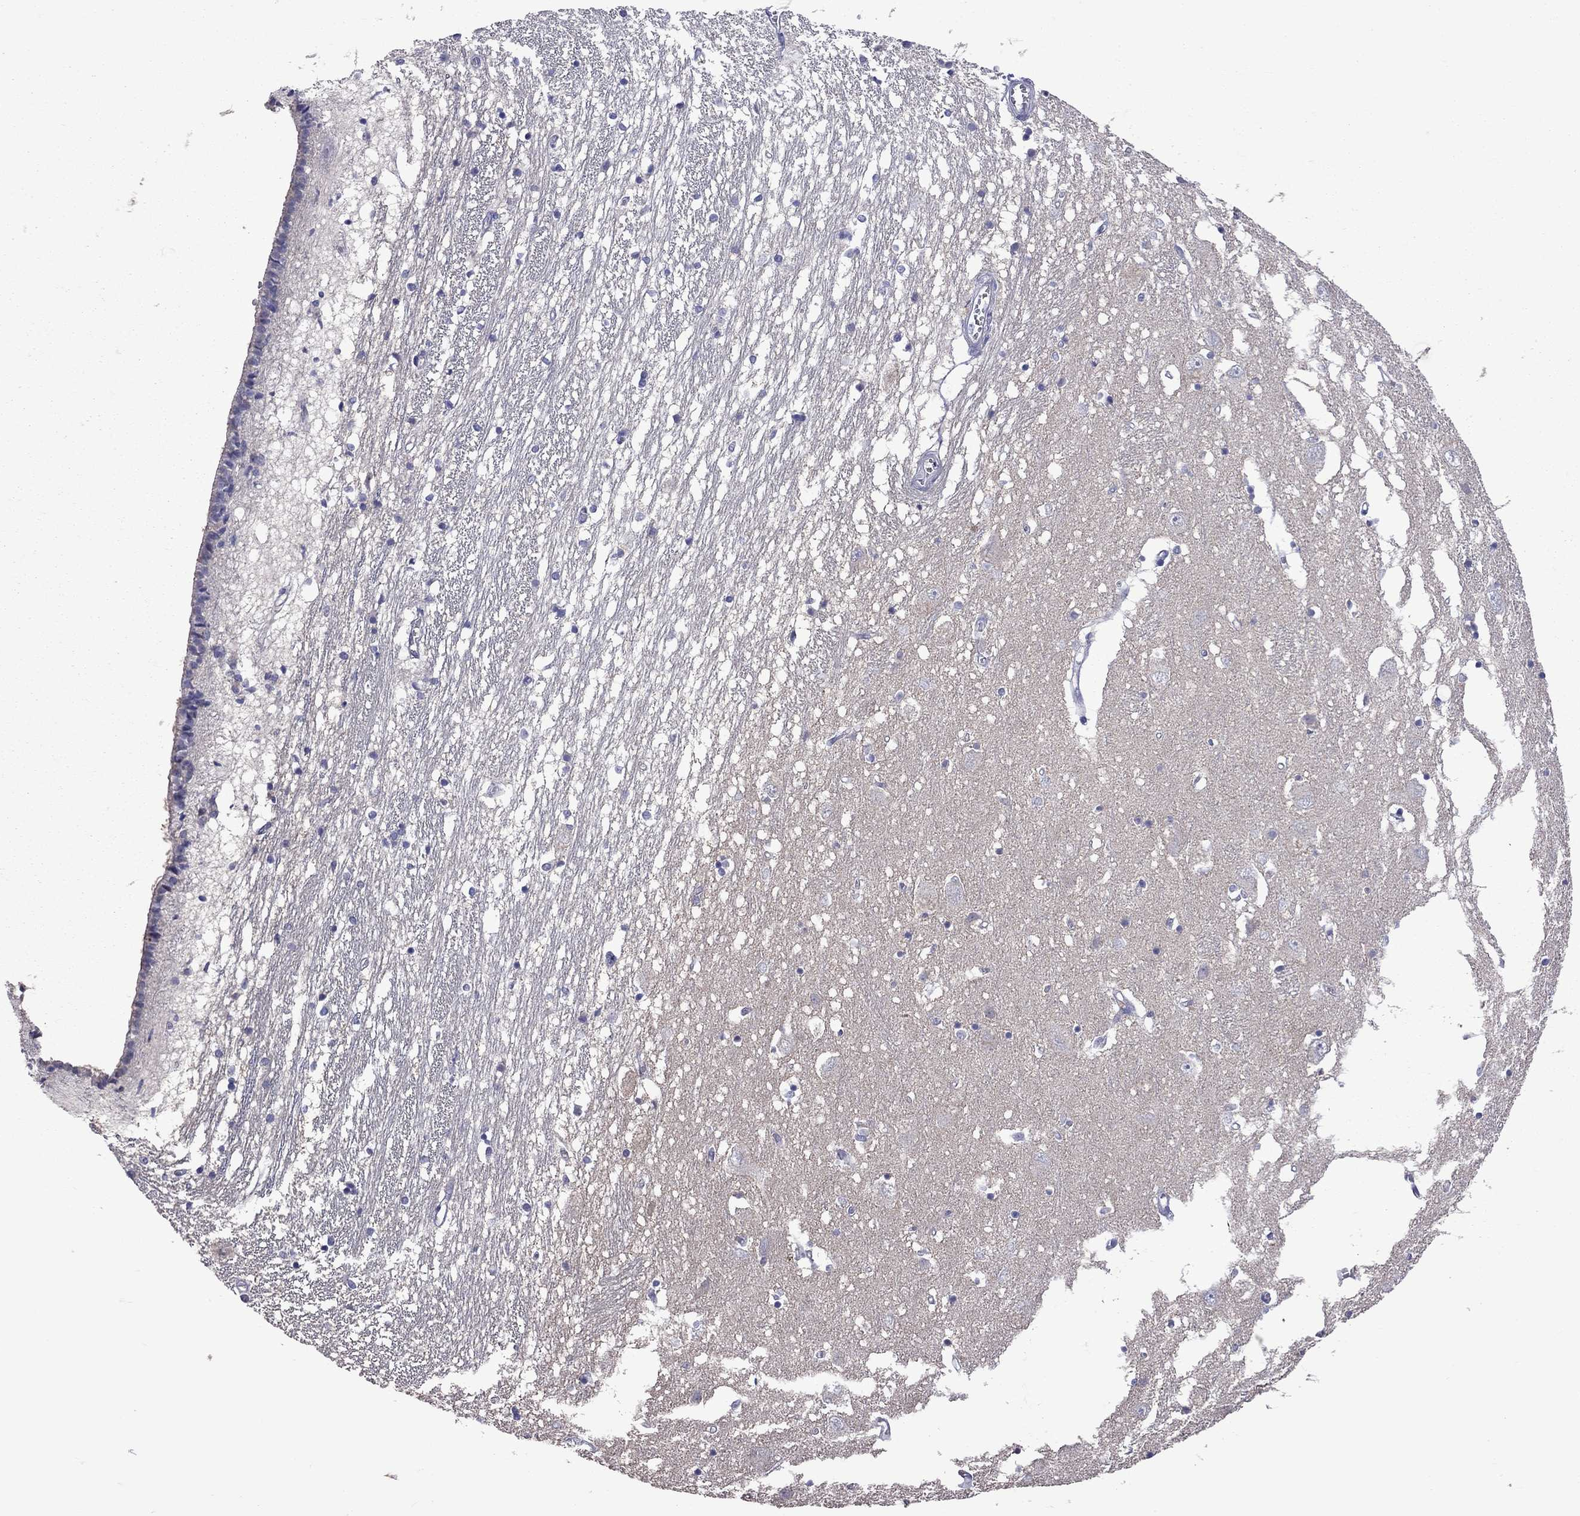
{"staining": {"intensity": "negative", "quantity": "none", "location": "none"}, "tissue": "caudate", "cell_type": "Glial cells", "image_type": "normal", "snomed": [{"axis": "morphology", "description": "Normal tissue, NOS"}, {"axis": "topography", "description": "Lateral ventricle wall"}], "caption": "A high-resolution micrograph shows immunohistochemistry (IHC) staining of normal caudate, which reveals no significant positivity in glial cells. The staining is performed using DAB brown chromogen with nuclei counter-stained in using hematoxylin.", "gene": "RTP5", "patient": {"sex": "female", "age": 71}}